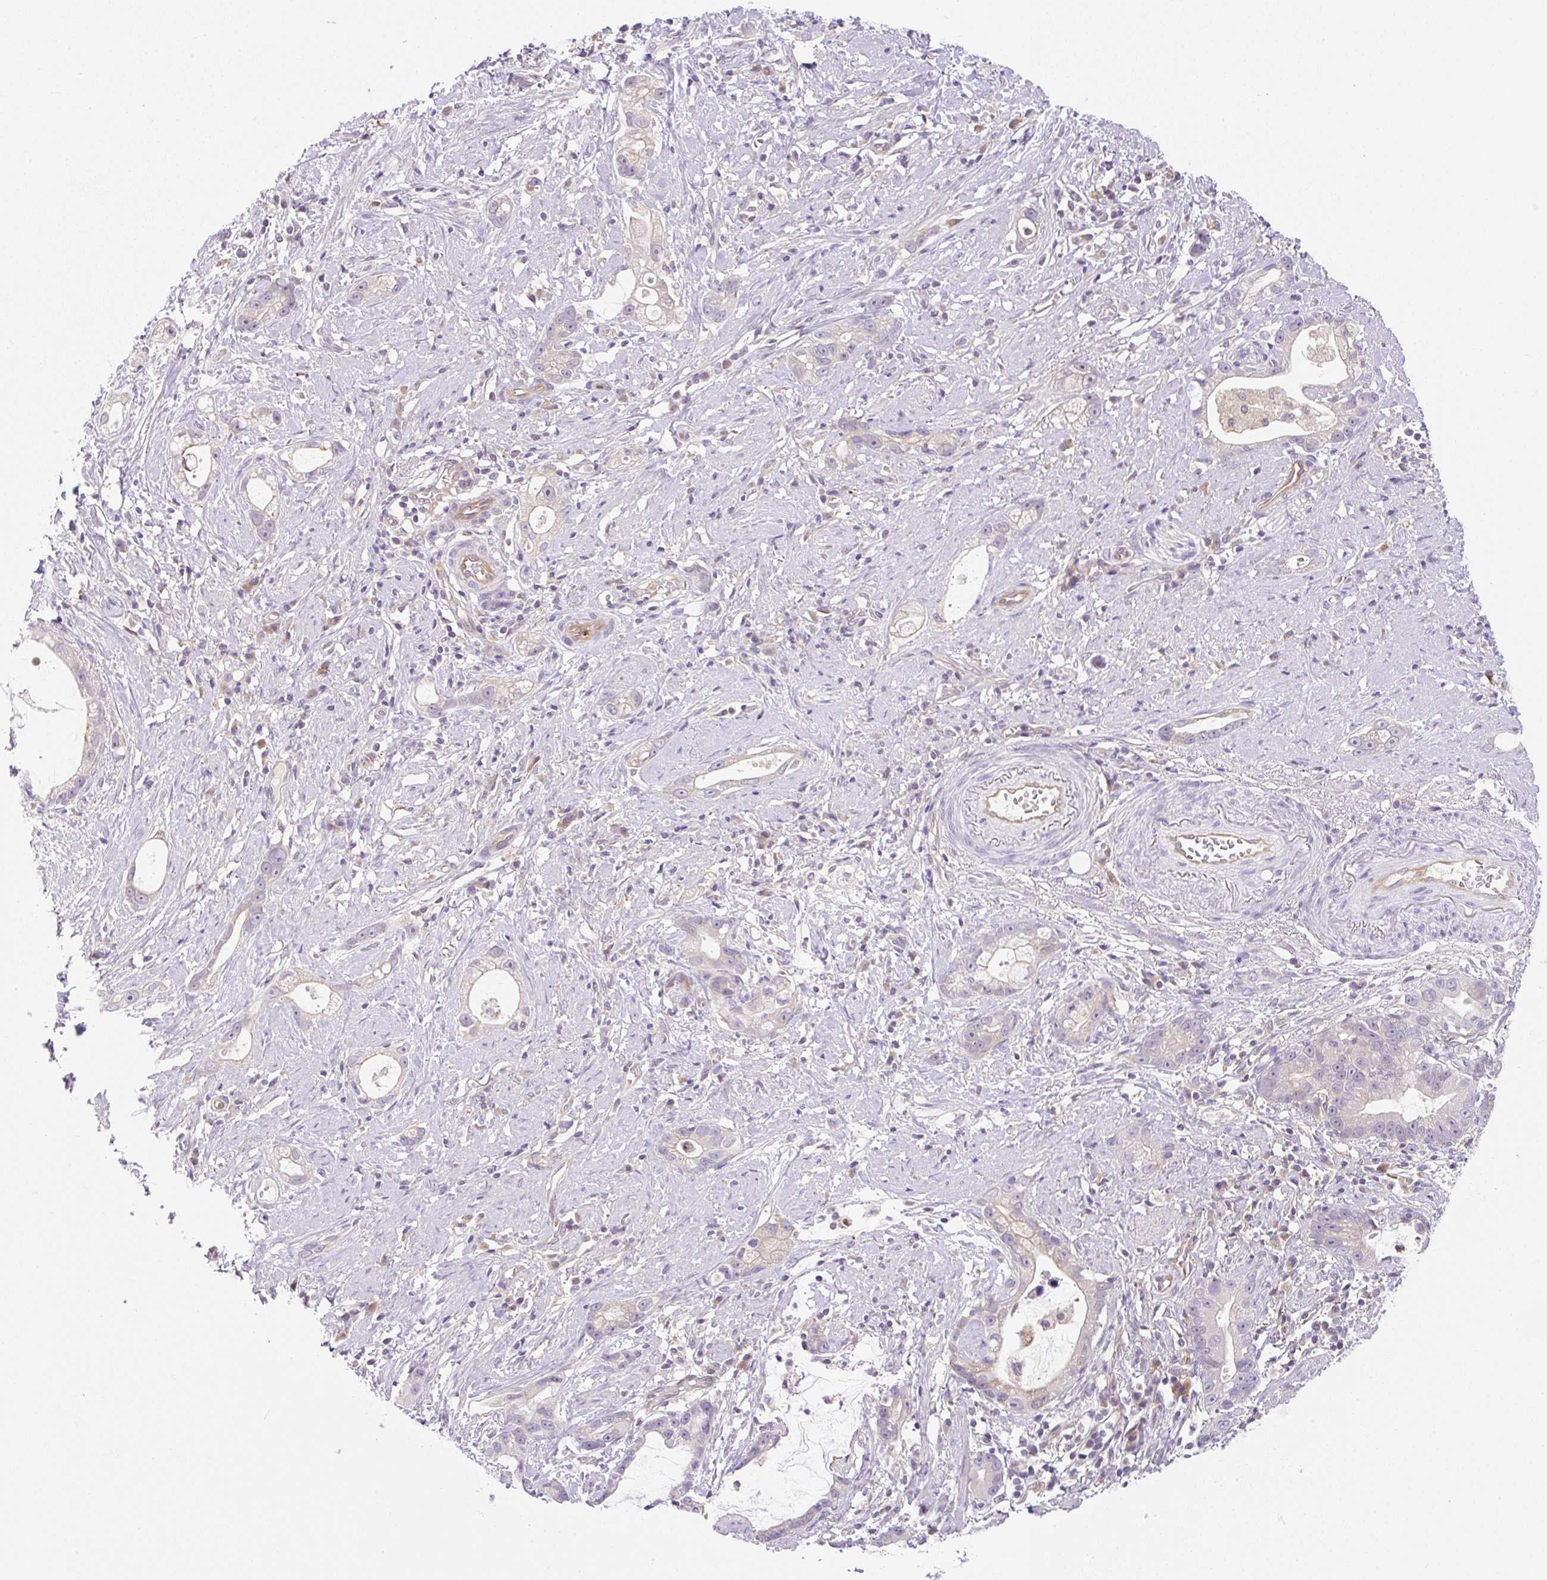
{"staining": {"intensity": "negative", "quantity": "none", "location": "none"}, "tissue": "stomach cancer", "cell_type": "Tumor cells", "image_type": "cancer", "snomed": [{"axis": "morphology", "description": "Adenocarcinoma, NOS"}, {"axis": "topography", "description": "Stomach"}], "caption": "DAB immunohistochemical staining of stomach cancer reveals no significant staining in tumor cells.", "gene": "OMA1", "patient": {"sex": "male", "age": 55}}